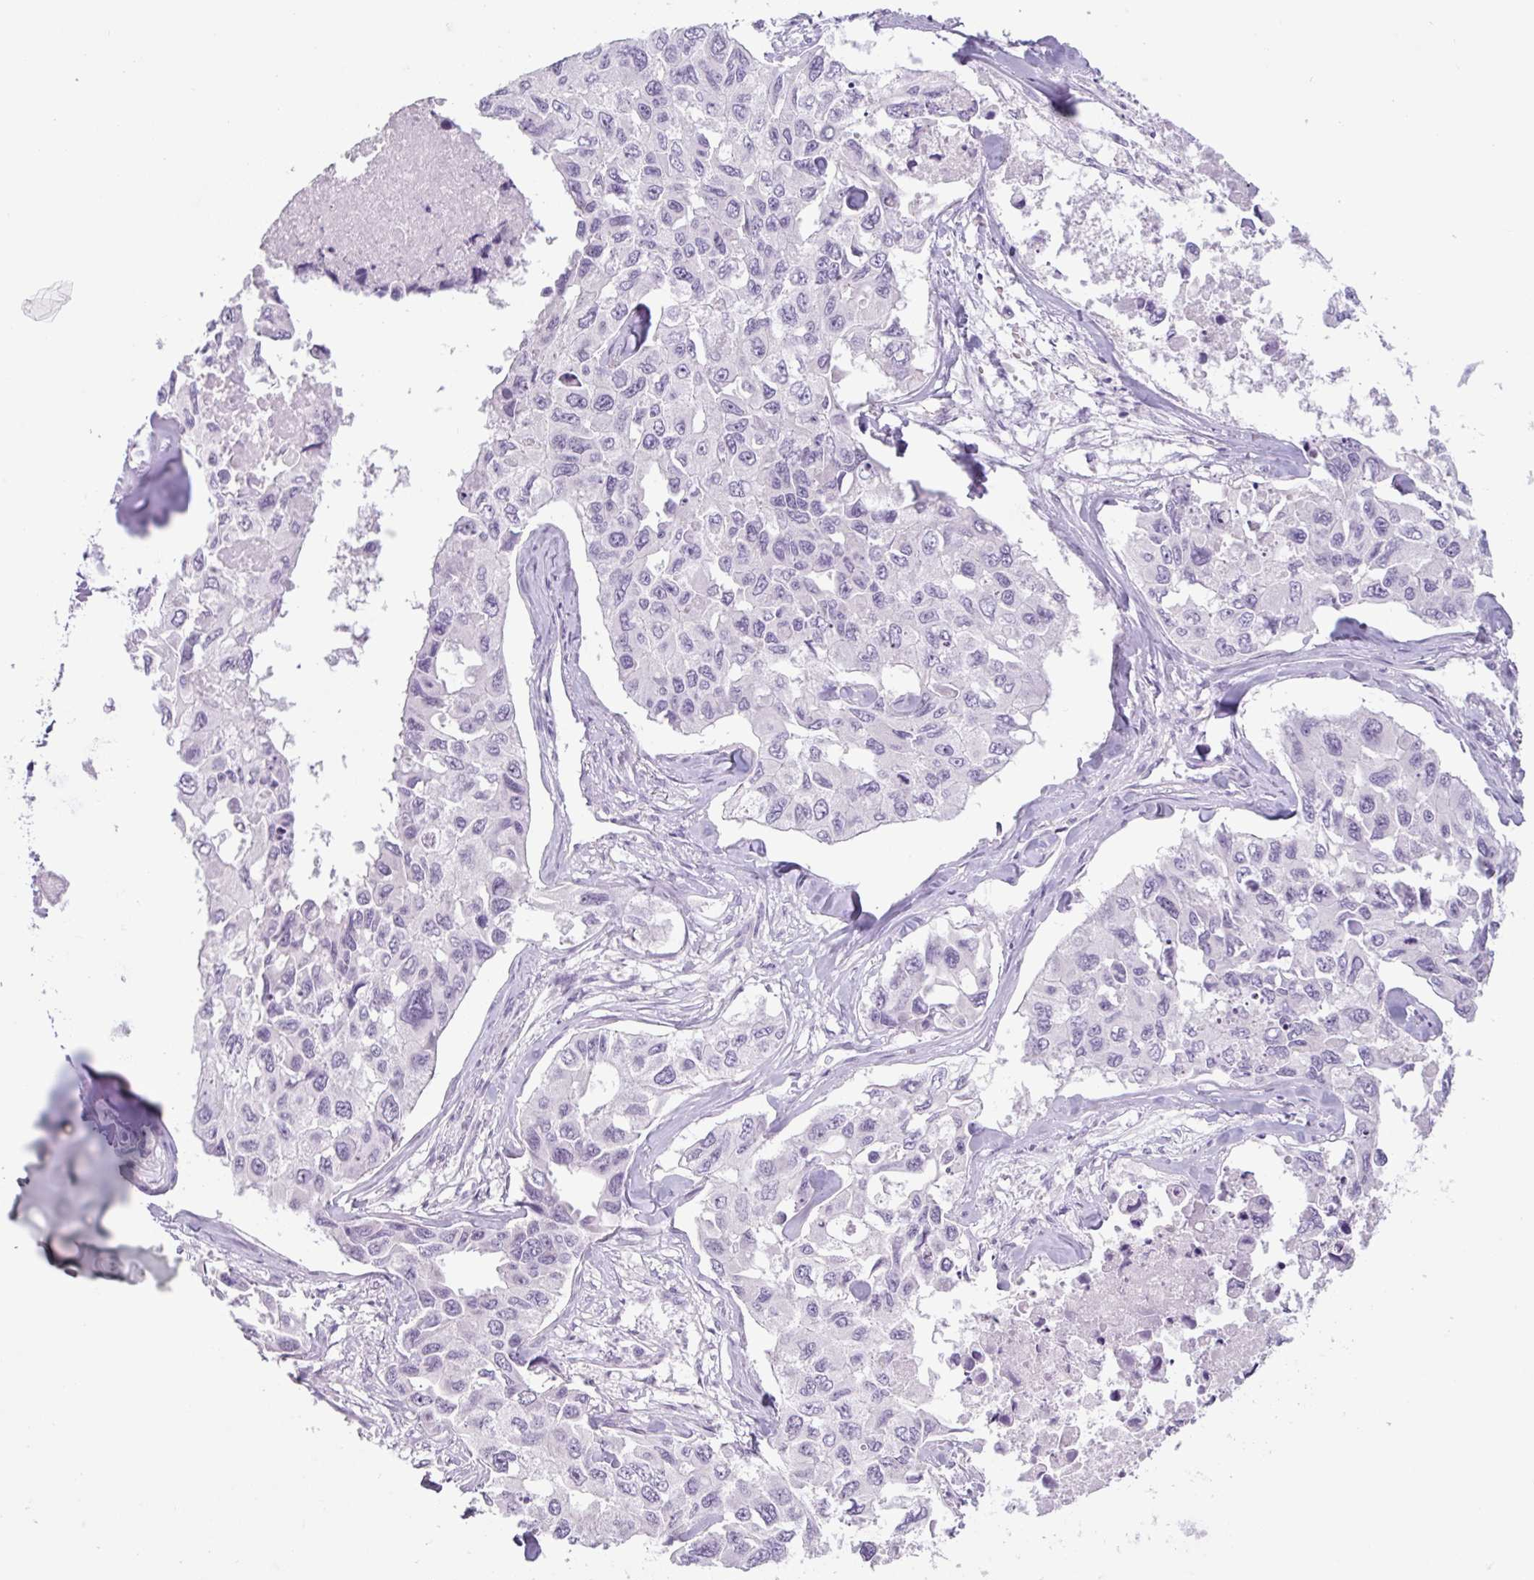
{"staining": {"intensity": "negative", "quantity": "none", "location": "none"}, "tissue": "lung cancer", "cell_type": "Tumor cells", "image_type": "cancer", "snomed": [{"axis": "morphology", "description": "Adenocarcinoma, NOS"}, {"axis": "topography", "description": "Lung"}], "caption": "Adenocarcinoma (lung) was stained to show a protein in brown. There is no significant positivity in tumor cells.", "gene": "CTSE", "patient": {"sex": "male", "age": 64}}